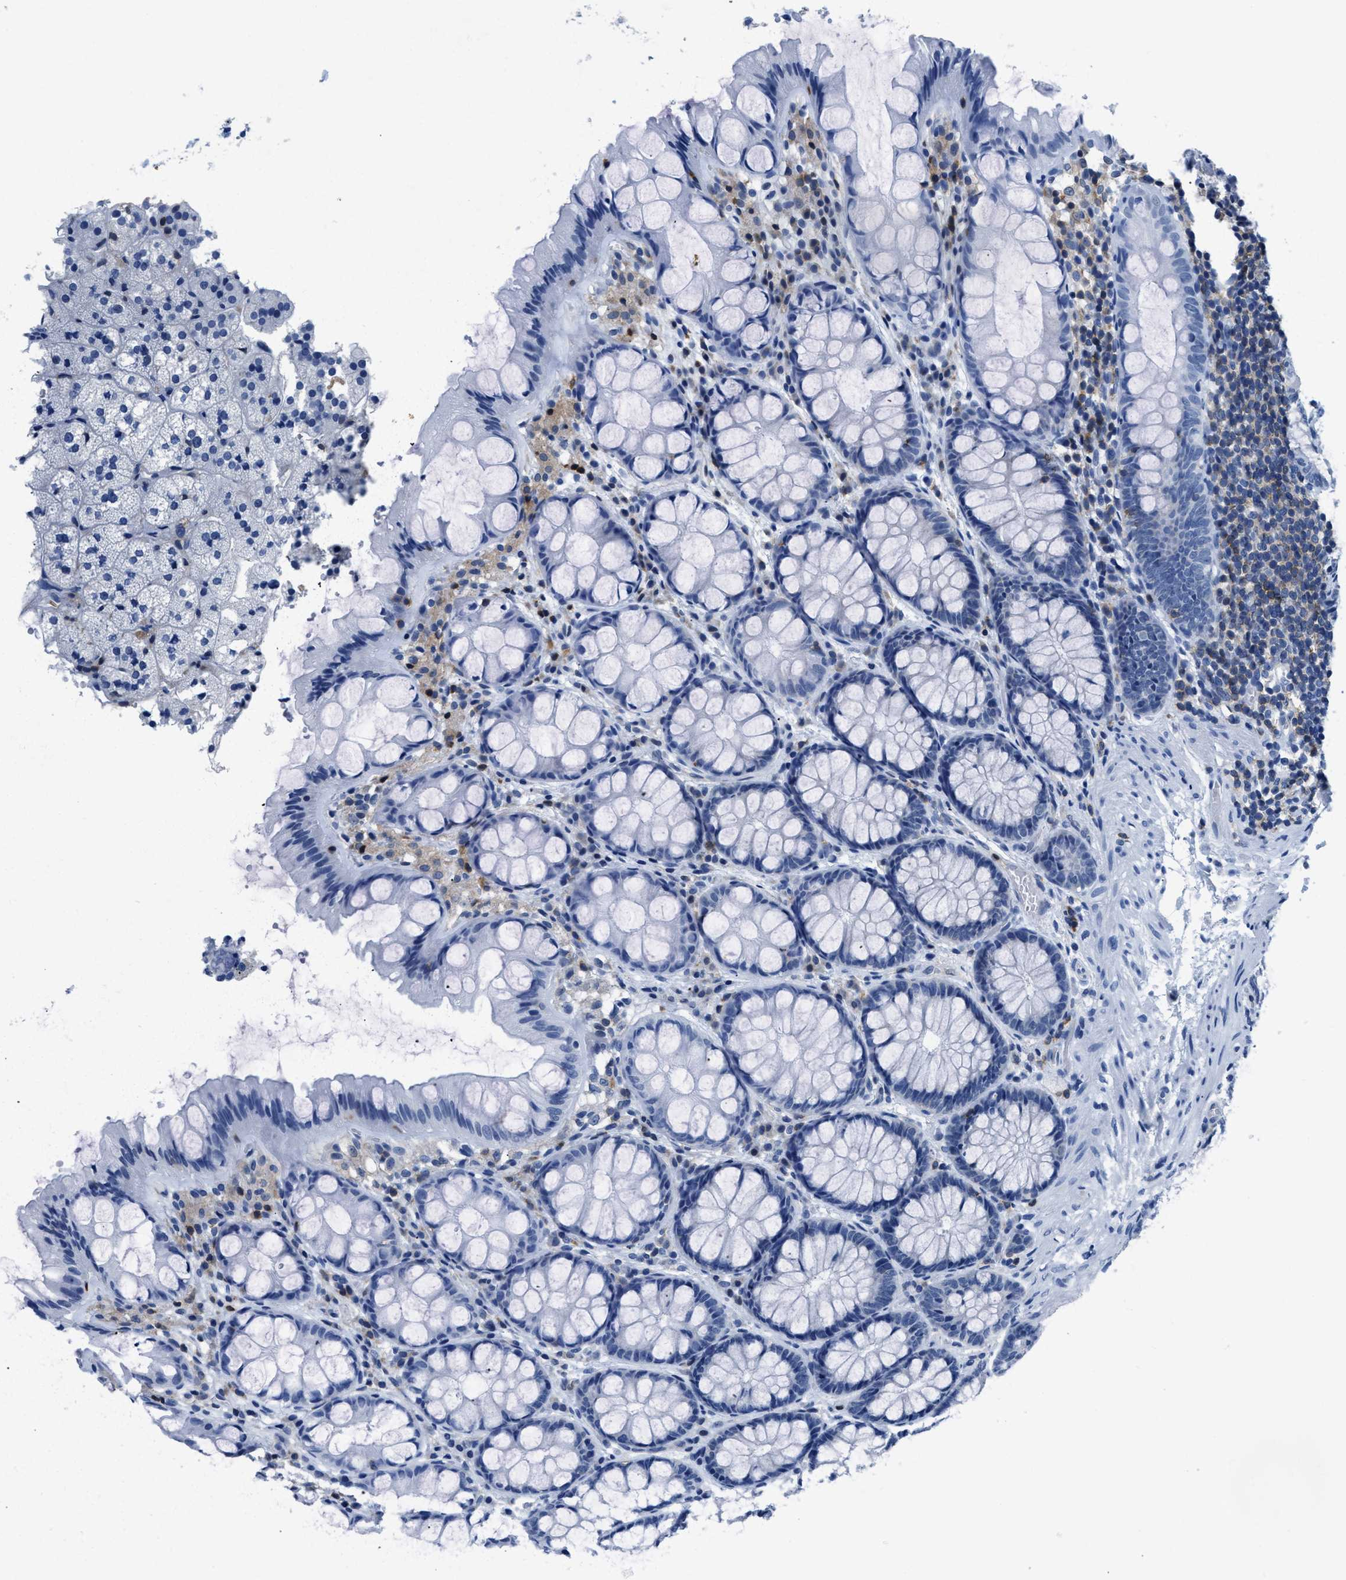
{"staining": {"intensity": "negative", "quantity": "none", "location": "none"}, "tissue": "colon", "cell_type": "Endothelial cells", "image_type": "normal", "snomed": [{"axis": "morphology", "description": "Normal tissue, NOS"}, {"axis": "topography", "description": "Colon"}], "caption": "Colon was stained to show a protein in brown. There is no significant expression in endothelial cells. (Stains: DAB immunohistochemistry with hematoxylin counter stain, Microscopy: brightfield microscopy at high magnification).", "gene": "NFATC2", "patient": {"sex": "male", "age": 47}}